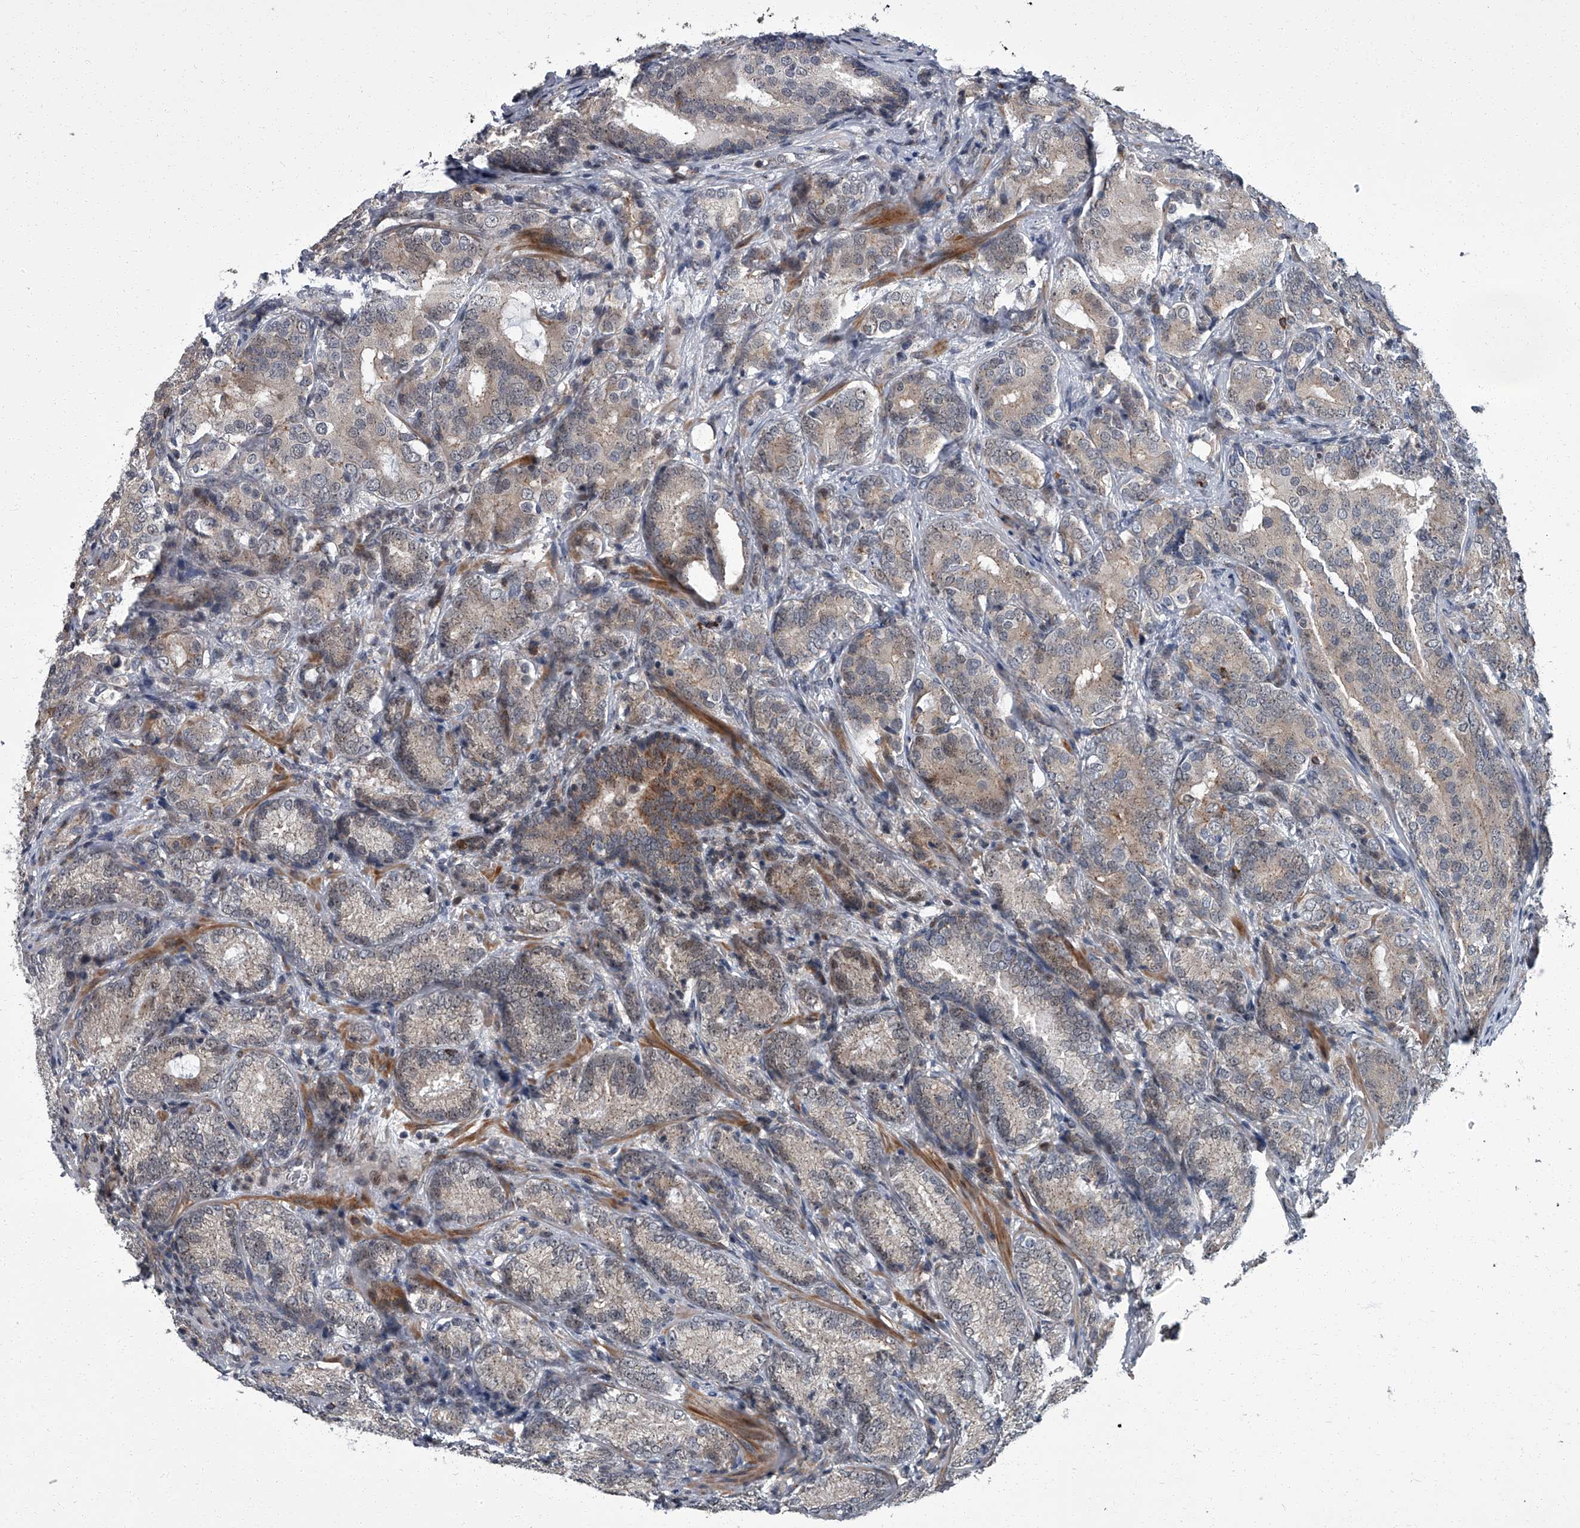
{"staining": {"intensity": "moderate", "quantity": "<25%", "location": "cytoplasmic/membranous"}, "tissue": "prostate cancer", "cell_type": "Tumor cells", "image_type": "cancer", "snomed": [{"axis": "morphology", "description": "Adenocarcinoma, High grade"}, {"axis": "topography", "description": "Prostate"}], "caption": "A brown stain highlights moderate cytoplasmic/membranous expression of a protein in human prostate cancer (adenocarcinoma (high-grade)) tumor cells.", "gene": "ZNF274", "patient": {"sex": "male", "age": 66}}